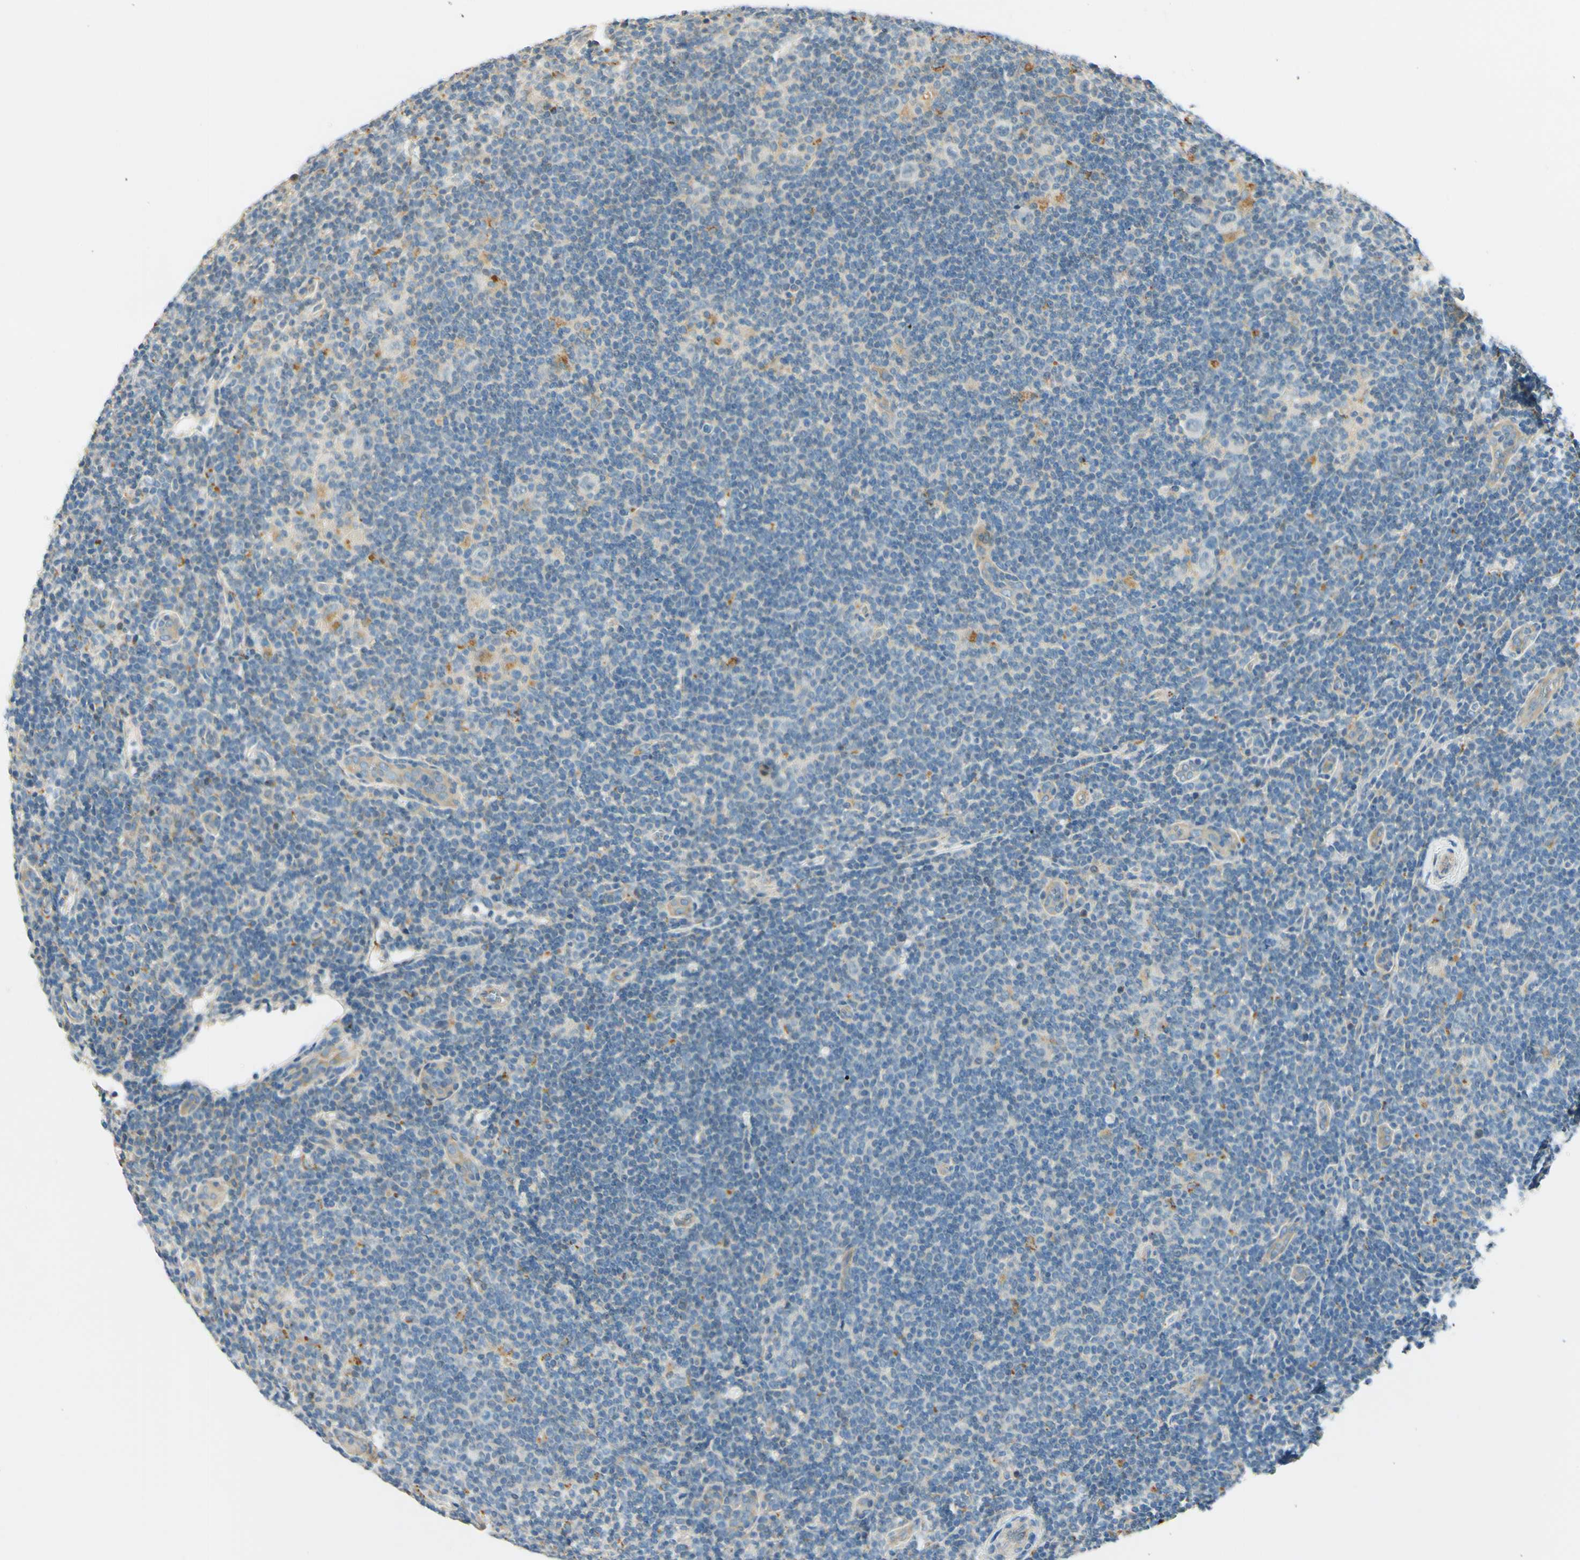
{"staining": {"intensity": "negative", "quantity": "none", "location": "none"}, "tissue": "lymphoma", "cell_type": "Tumor cells", "image_type": "cancer", "snomed": [{"axis": "morphology", "description": "Hodgkin's disease, NOS"}, {"axis": "topography", "description": "Lymph node"}], "caption": "Immunohistochemistry (IHC) histopathology image of neoplastic tissue: lymphoma stained with DAB (3,3'-diaminobenzidine) exhibits no significant protein expression in tumor cells.", "gene": "LAMA3", "patient": {"sex": "female", "age": 57}}